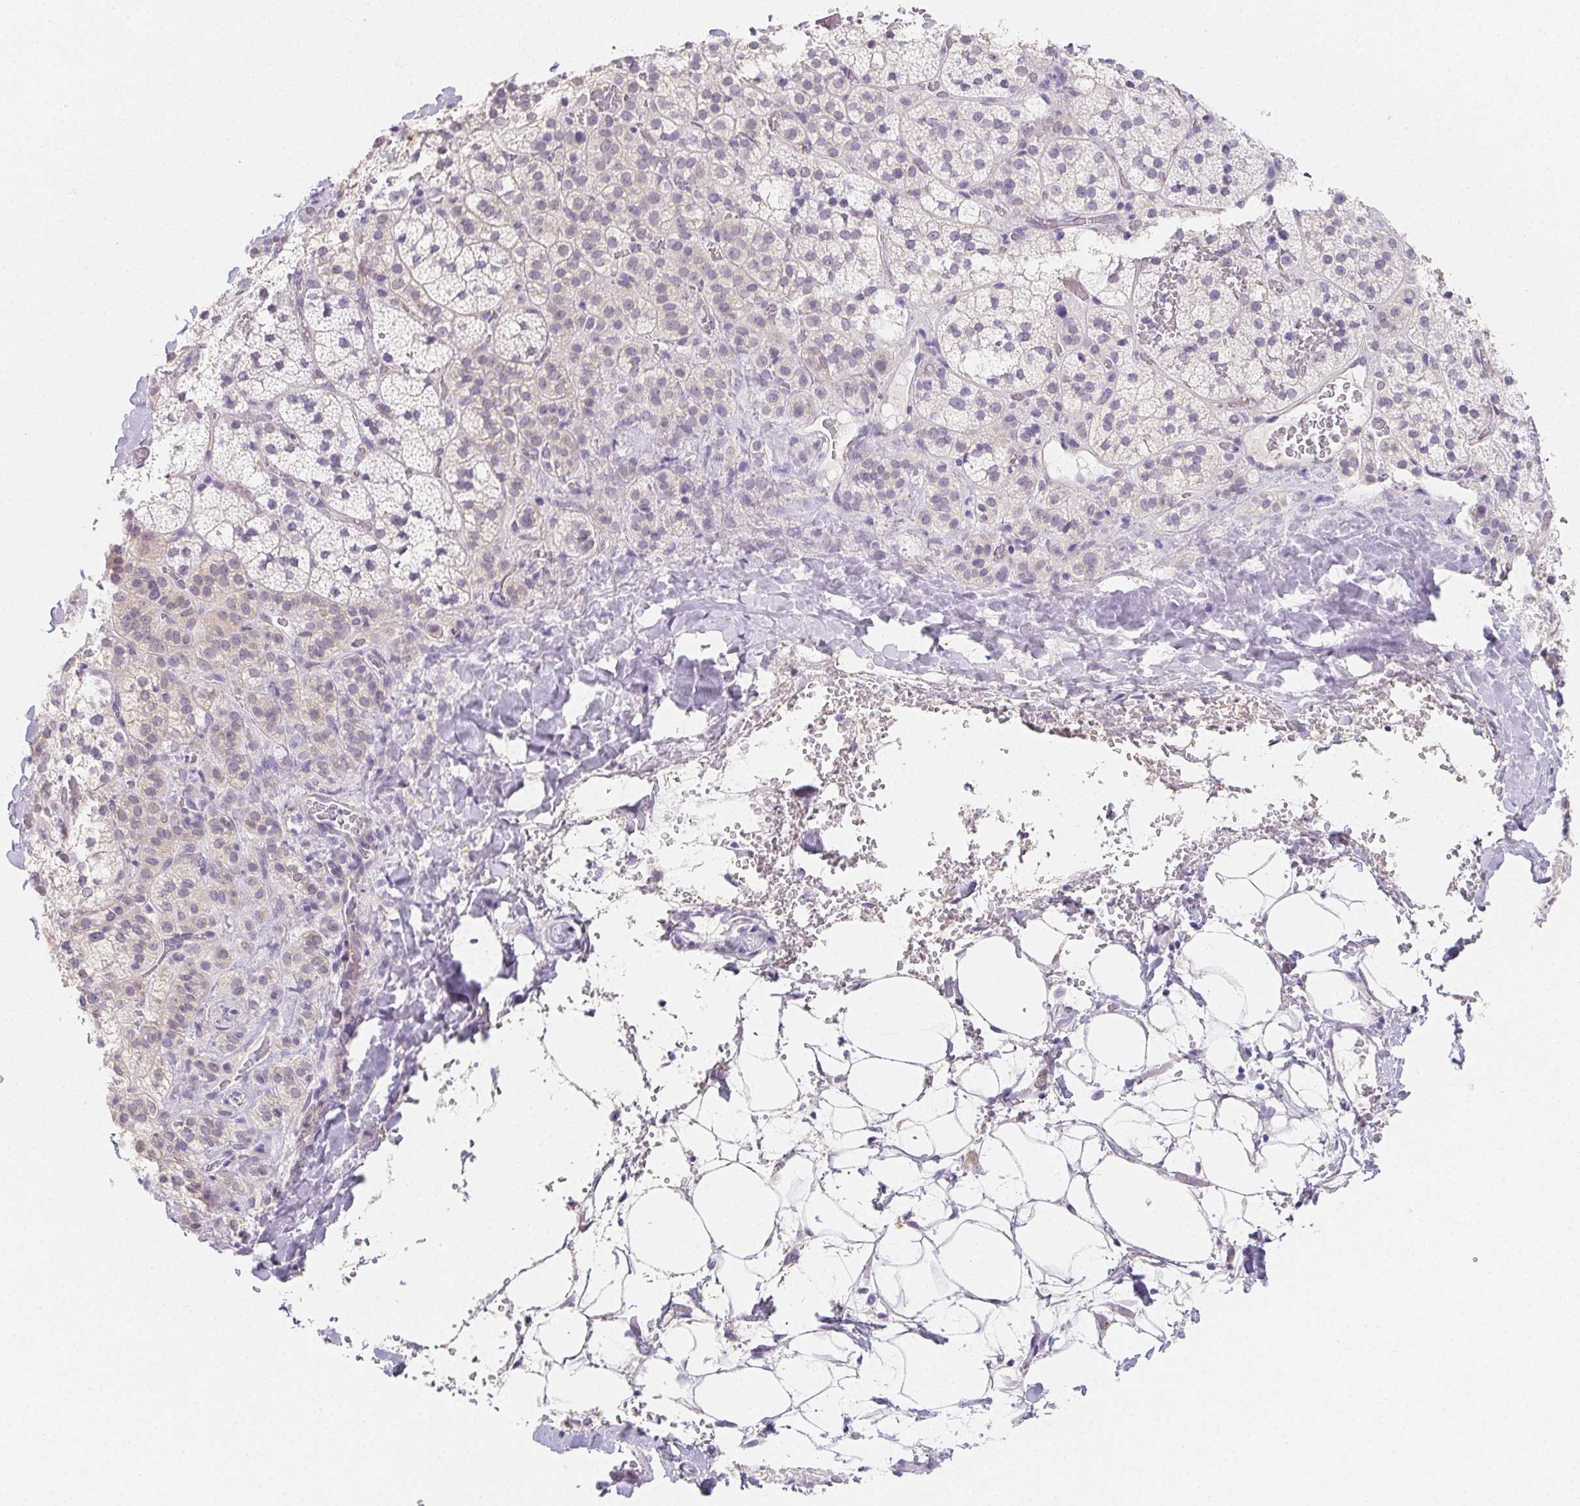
{"staining": {"intensity": "weak", "quantity": "<25%", "location": "cytoplasmic/membranous"}, "tissue": "adrenal gland", "cell_type": "Glandular cells", "image_type": "normal", "snomed": [{"axis": "morphology", "description": "Normal tissue, NOS"}, {"axis": "topography", "description": "Adrenal gland"}], "caption": "An image of human adrenal gland is negative for staining in glandular cells. (DAB immunohistochemistry with hematoxylin counter stain).", "gene": "ZBBX", "patient": {"sex": "male", "age": 53}}